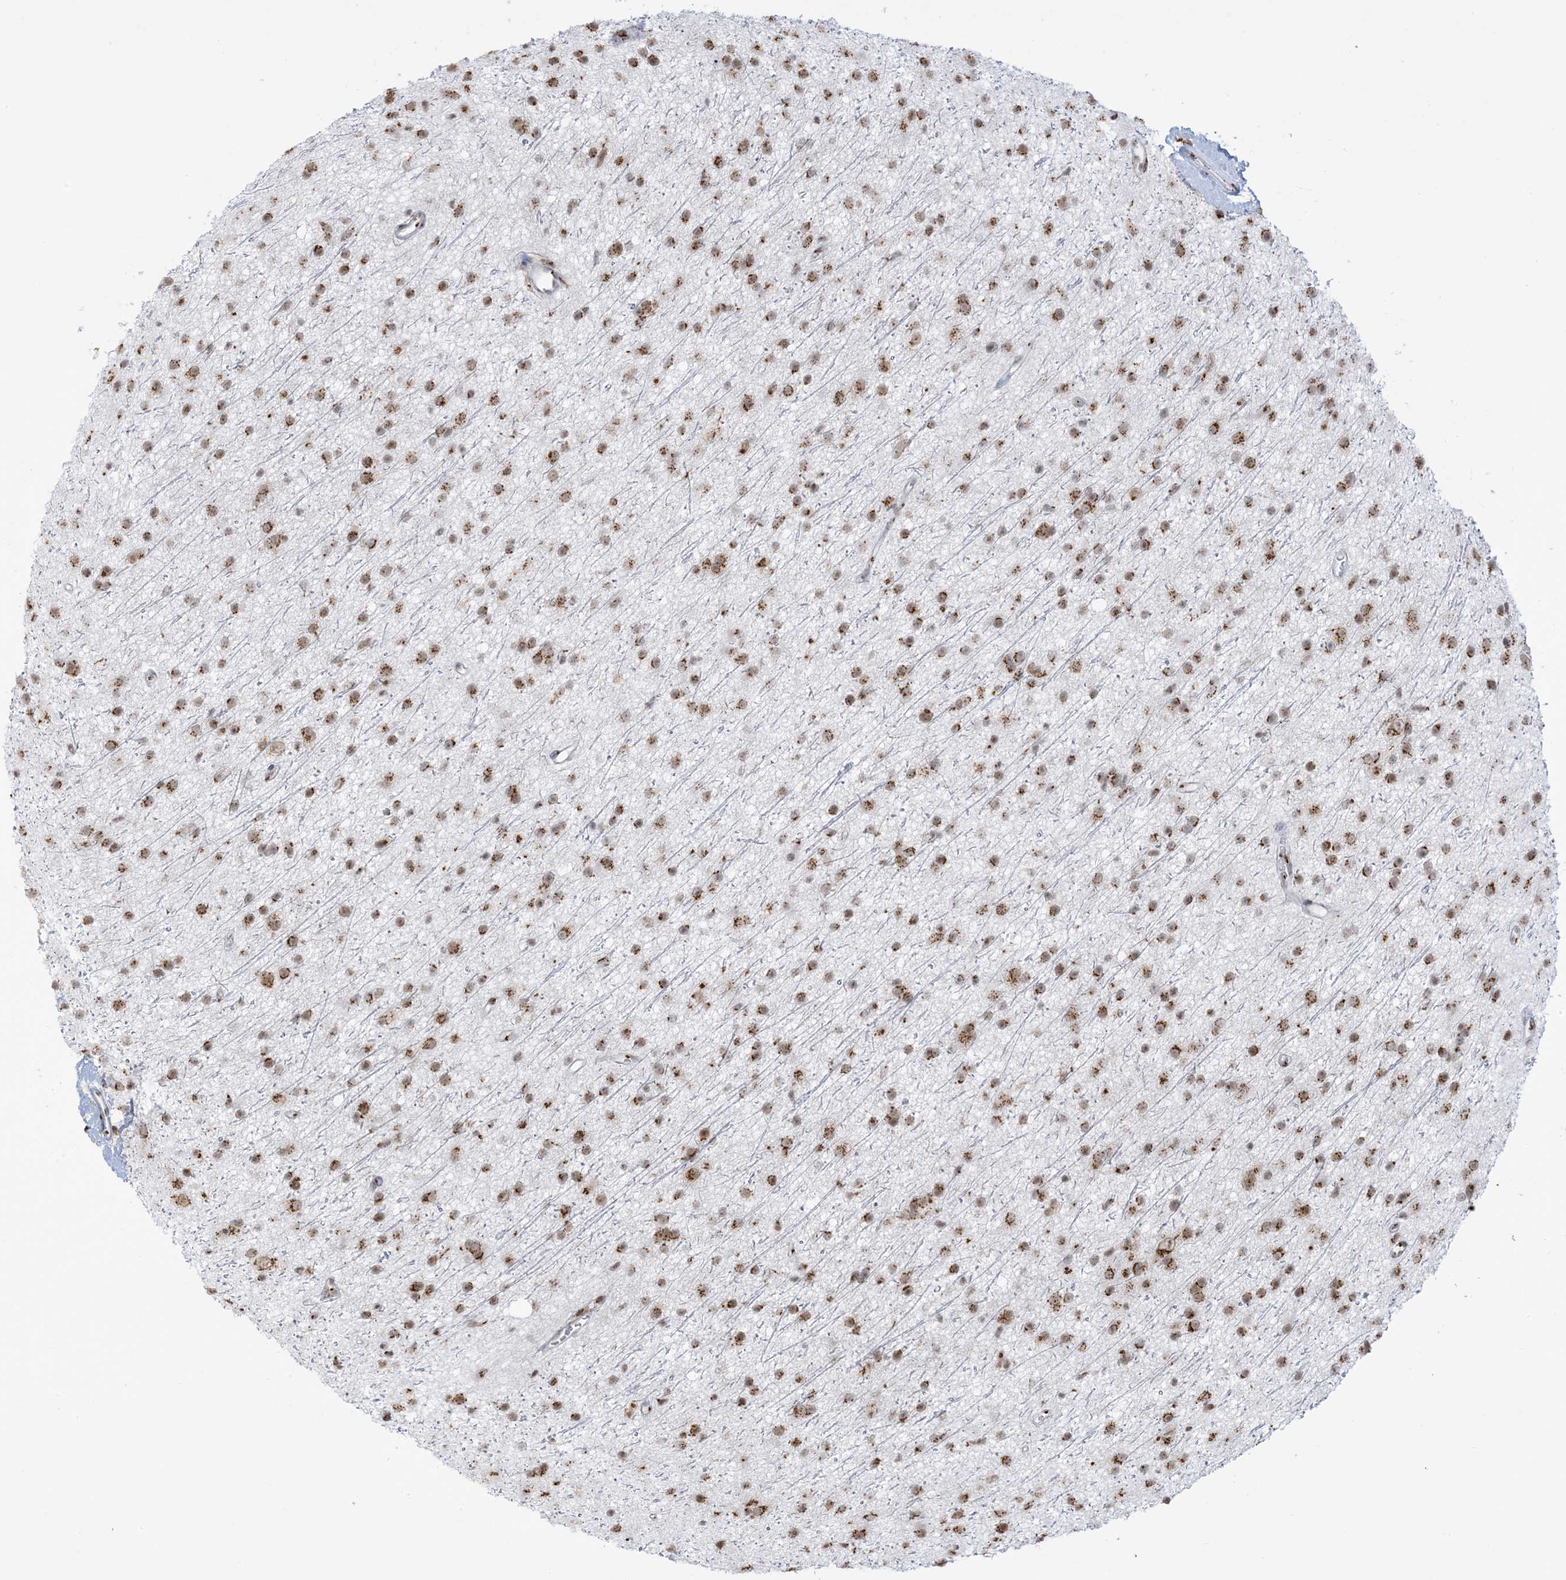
{"staining": {"intensity": "strong", "quantity": ">75%", "location": "cytoplasmic/membranous,nuclear"}, "tissue": "glioma", "cell_type": "Tumor cells", "image_type": "cancer", "snomed": [{"axis": "morphology", "description": "Glioma, malignant, Low grade"}, {"axis": "topography", "description": "Cerebral cortex"}], "caption": "Tumor cells reveal high levels of strong cytoplasmic/membranous and nuclear staining in about >75% of cells in malignant glioma (low-grade). The staining was performed using DAB (3,3'-diaminobenzidine) to visualize the protein expression in brown, while the nuclei were stained in blue with hematoxylin (Magnification: 20x).", "gene": "GPR107", "patient": {"sex": "female", "age": 39}}